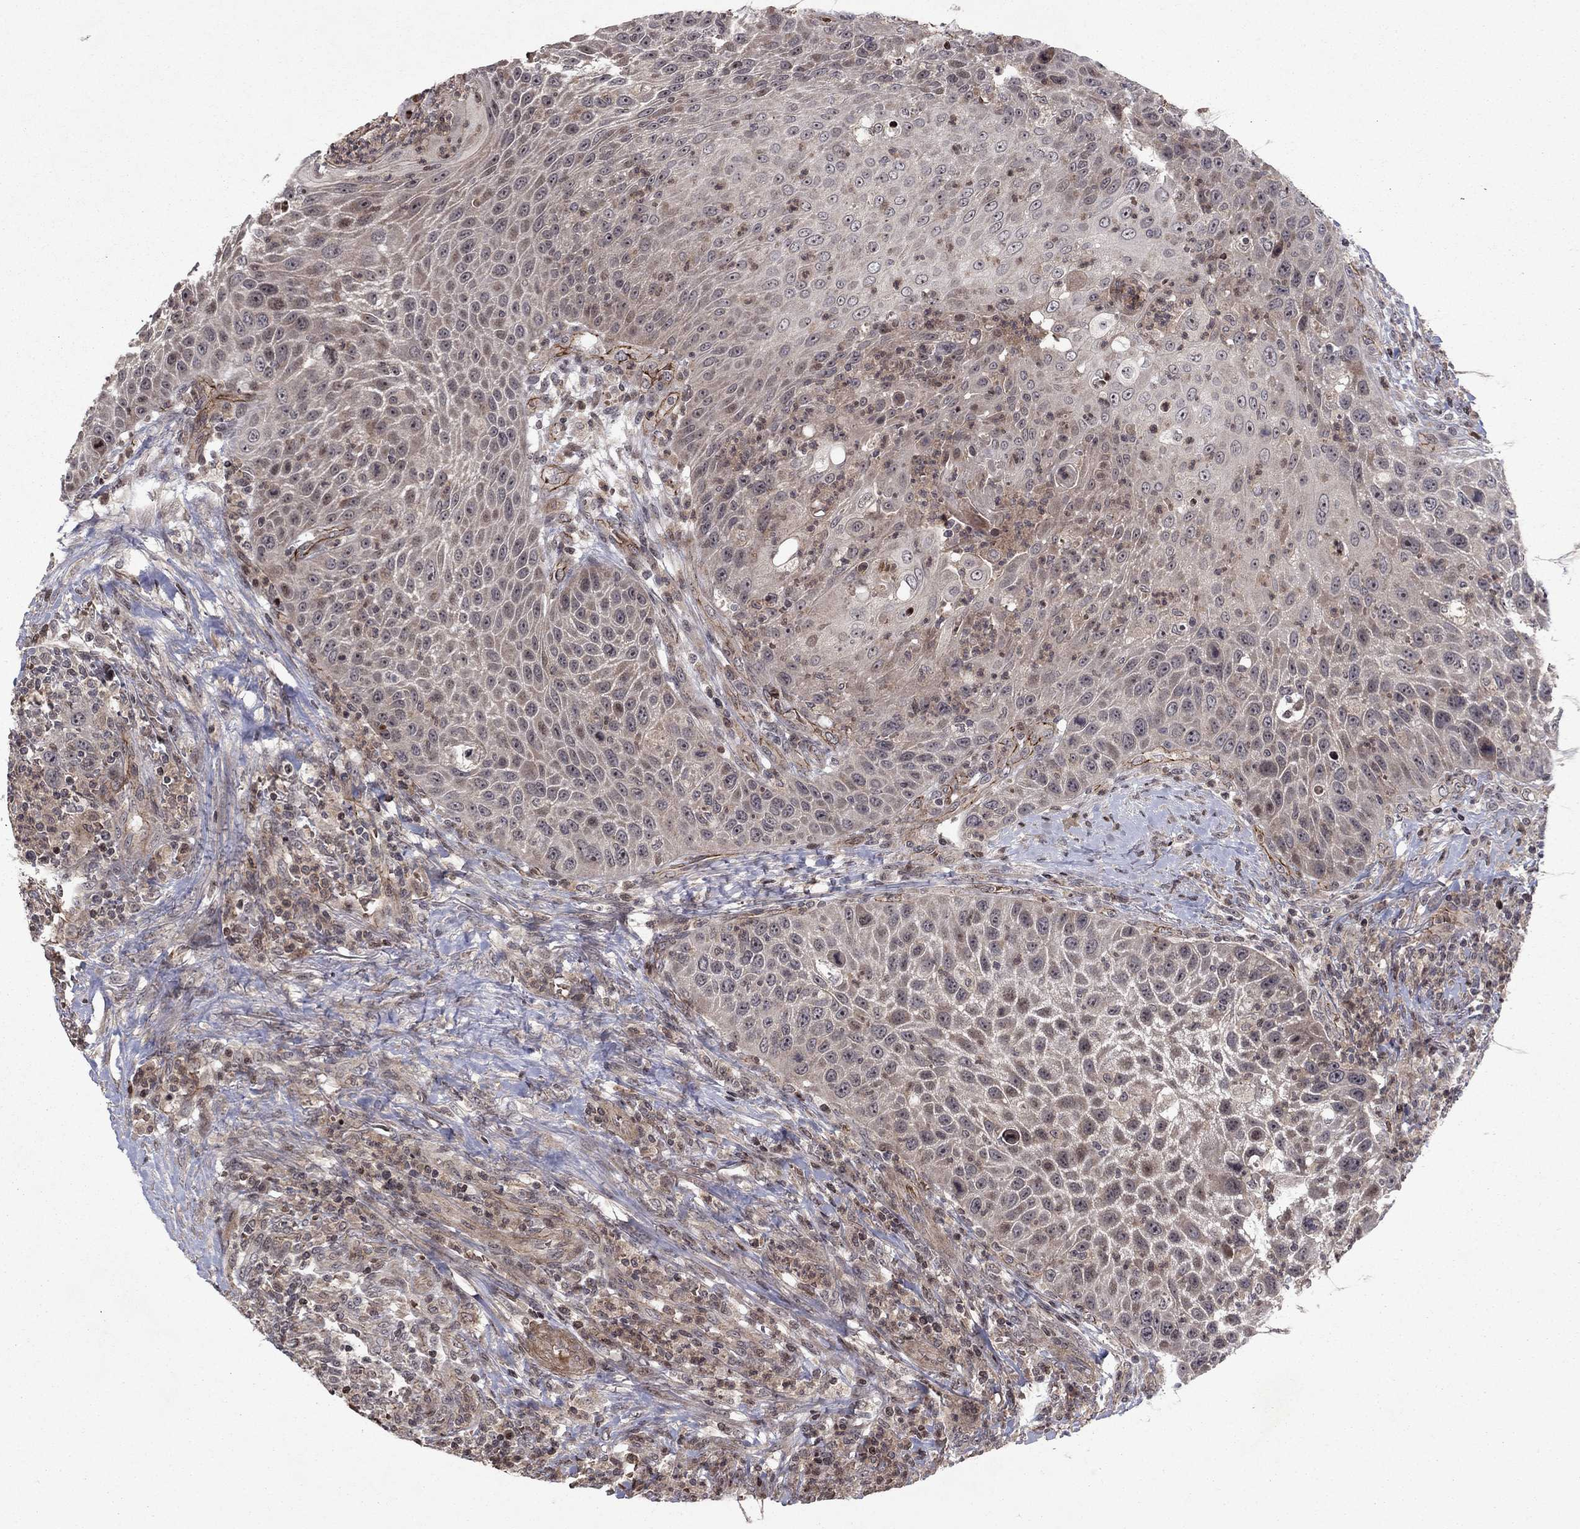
{"staining": {"intensity": "negative", "quantity": "none", "location": "none"}, "tissue": "head and neck cancer", "cell_type": "Tumor cells", "image_type": "cancer", "snomed": [{"axis": "morphology", "description": "Squamous cell carcinoma, NOS"}, {"axis": "topography", "description": "Head-Neck"}], "caption": "Tumor cells show no significant positivity in squamous cell carcinoma (head and neck).", "gene": "SORBS1", "patient": {"sex": "male", "age": 69}}